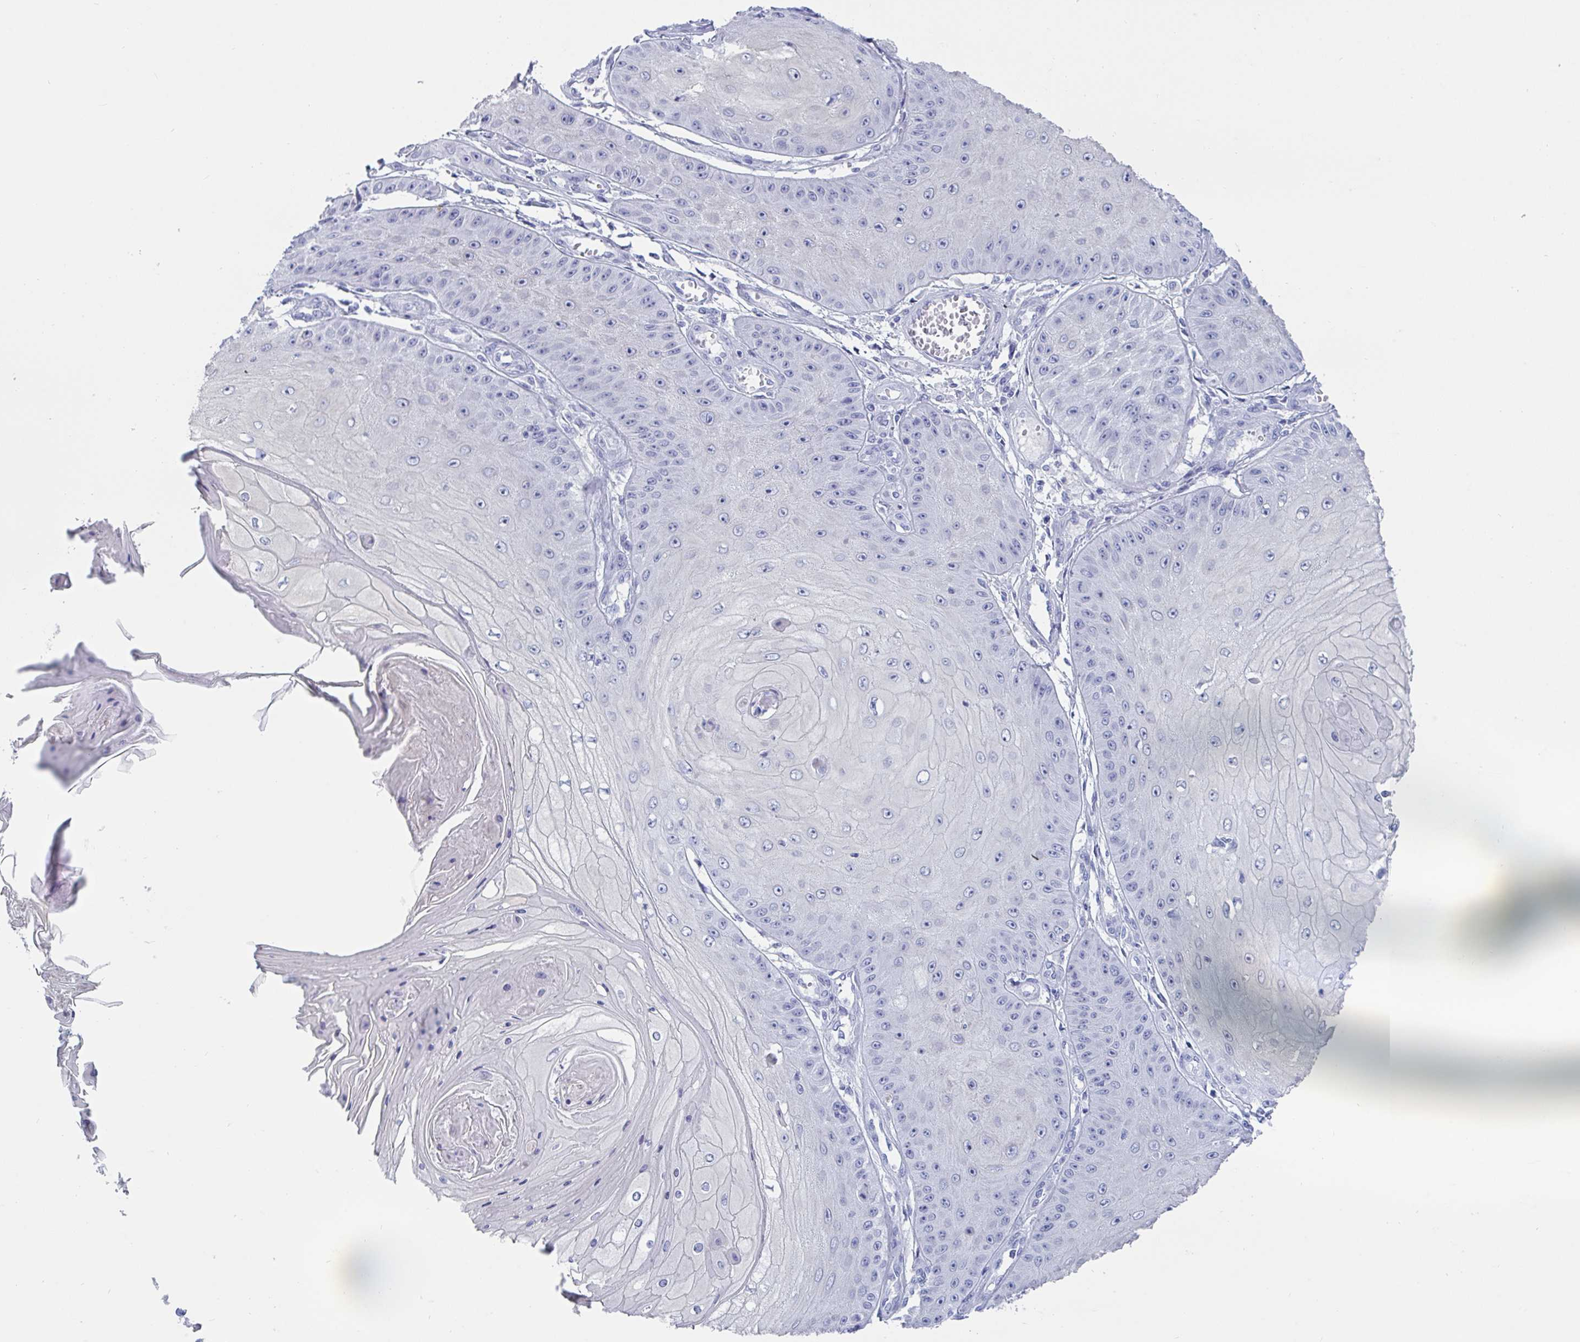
{"staining": {"intensity": "negative", "quantity": "none", "location": "none"}, "tissue": "skin cancer", "cell_type": "Tumor cells", "image_type": "cancer", "snomed": [{"axis": "morphology", "description": "Squamous cell carcinoma, NOS"}, {"axis": "topography", "description": "Skin"}], "caption": "Tumor cells show no significant protein staining in skin squamous cell carcinoma. (DAB immunohistochemistry, high magnification).", "gene": "CDX4", "patient": {"sex": "male", "age": 70}}